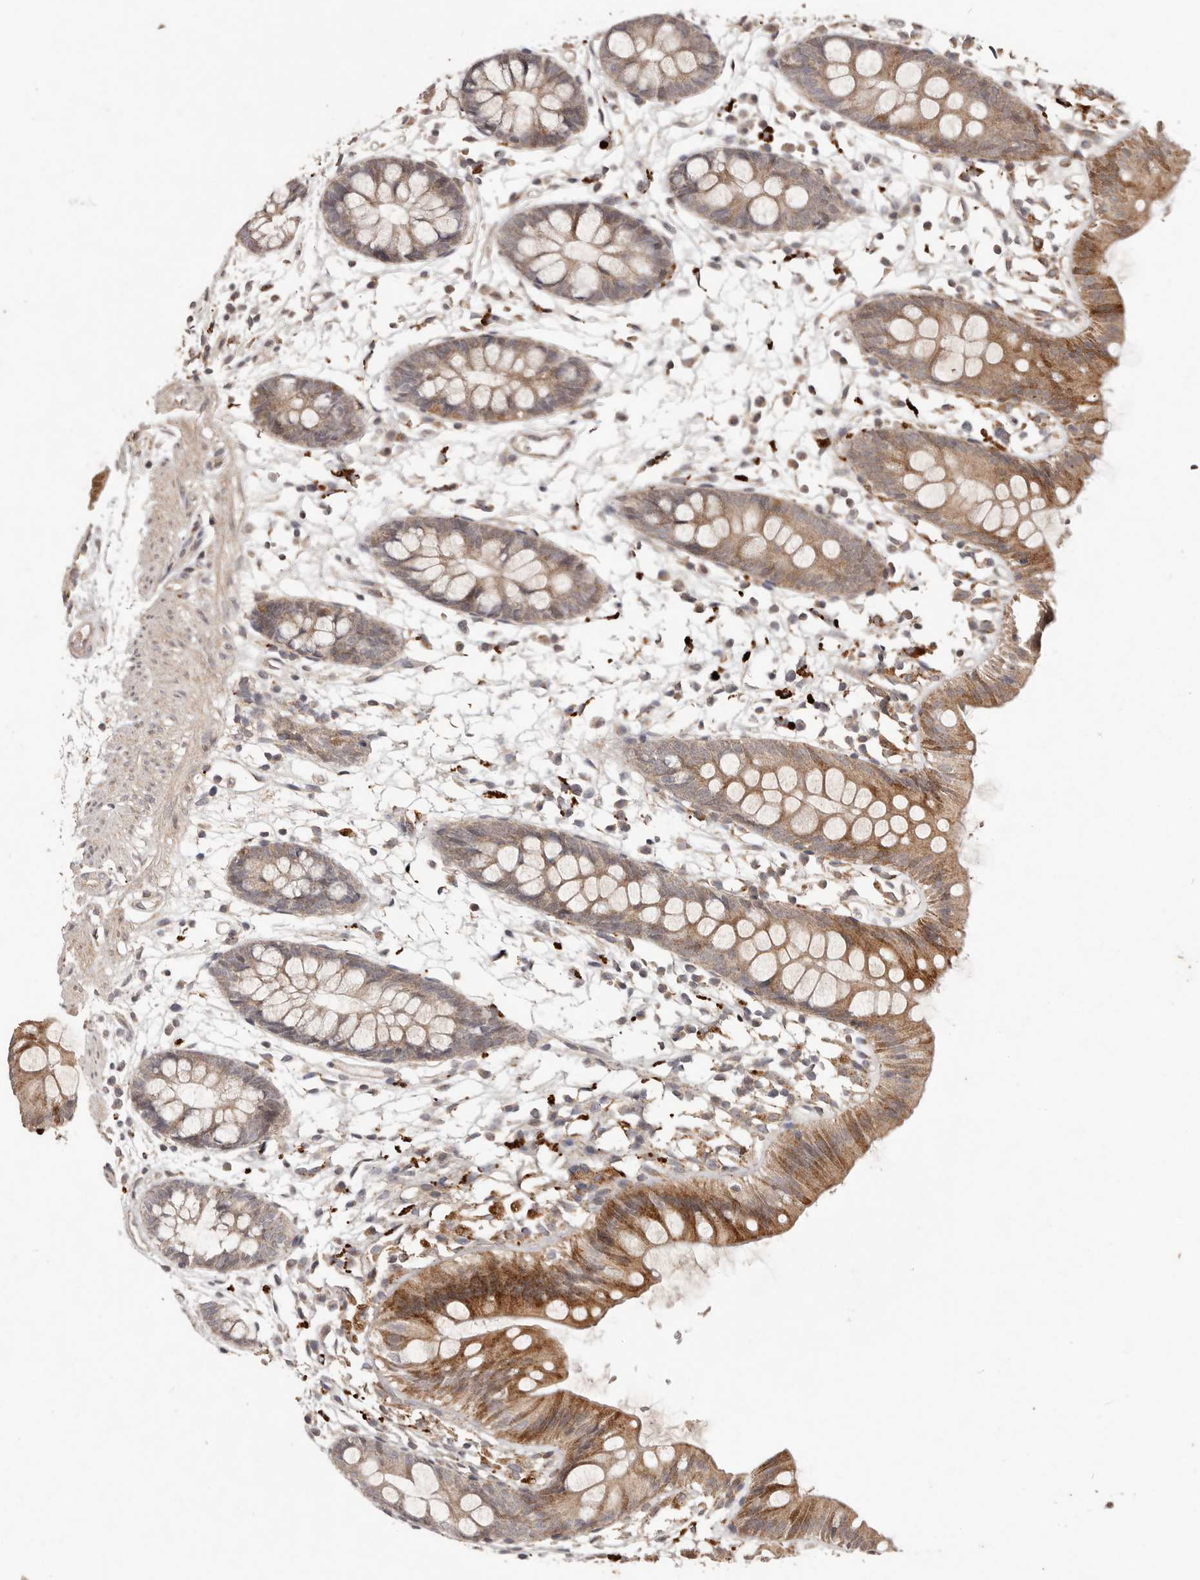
{"staining": {"intensity": "moderate", "quantity": ">75%", "location": "cytoplasmic/membranous"}, "tissue": "colon", "cell_type": "Endothelial cells", "image_type": "normal", "snomed": [{"axis": "morphology", "description": "Normal tissue, NOS"}, {"axis": "topography", "description": "Colon"}], "caption": "Immunohistochemical staining of benign colon shows moderate cytoplasmic/membranous protein positivity in about >75% of endothelial cells.", "gene": "PLOD2", "patient": {"sex": "male", "age": 56}}